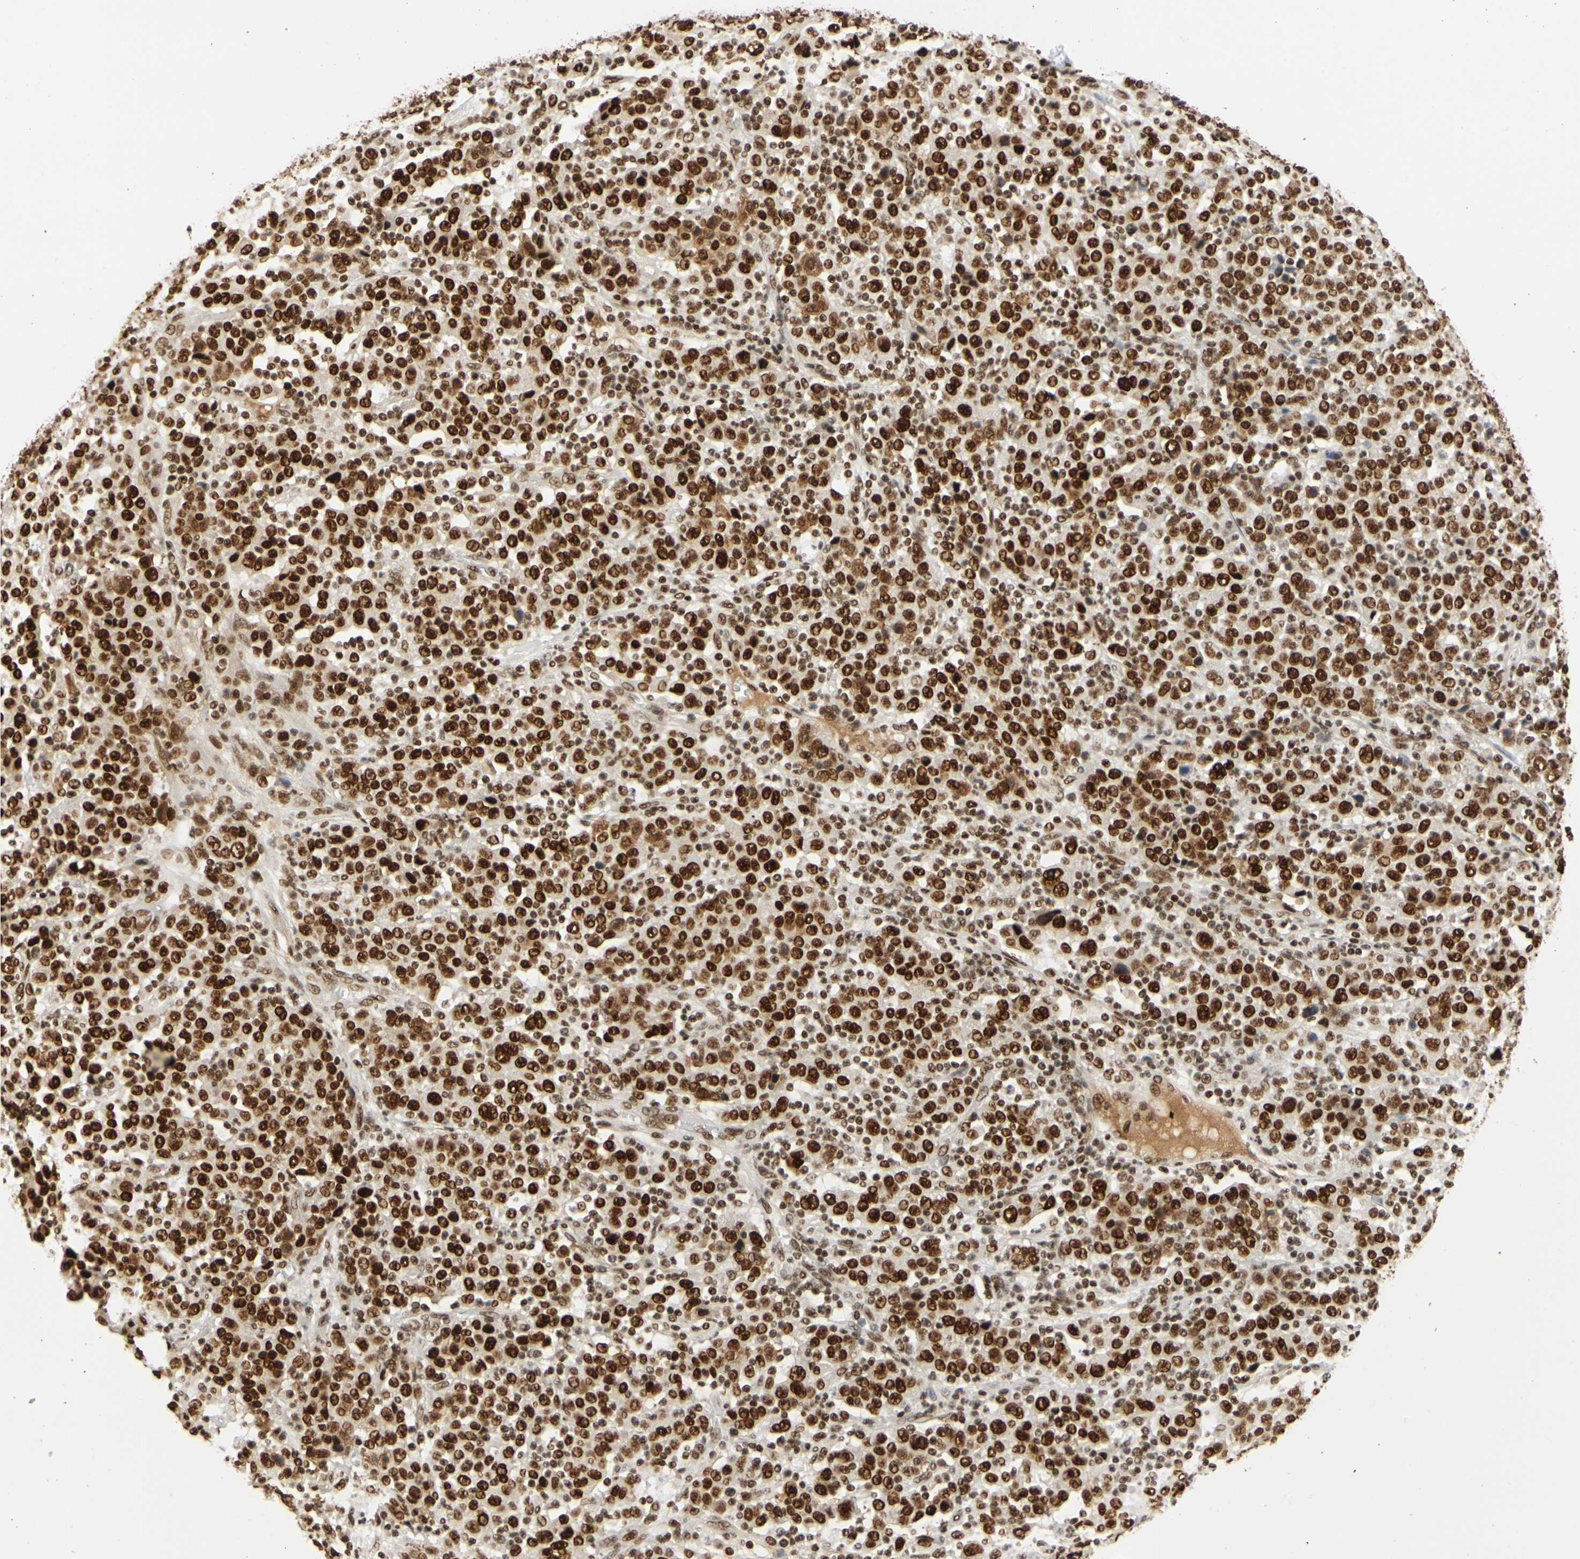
{"staining": {"intensity": "strong", "quantity": ">75%", "location": "nuclear"}, "tissue": "stomach cancer", "cell_type": "Tumor cells", "image_type": "cancer", "snomed": [{"axis": "morphology", "description": "Normal tissue, NOS"}, {"axis": "morphology", "description": "Adenocarcinoma, NOS"}, {"axis": "topography", "description": "Stomach, upper"}, {"axis": "topography", "description": "Stomach"}], "caption": "Immunohistochemical staining of stomach cancer (adenocarcinoma) reveals high levels of strong nuclear staining in about >75% of tumor cells.", "gene": "CDK12", "patient": {"sex": "male", "age": 59}}